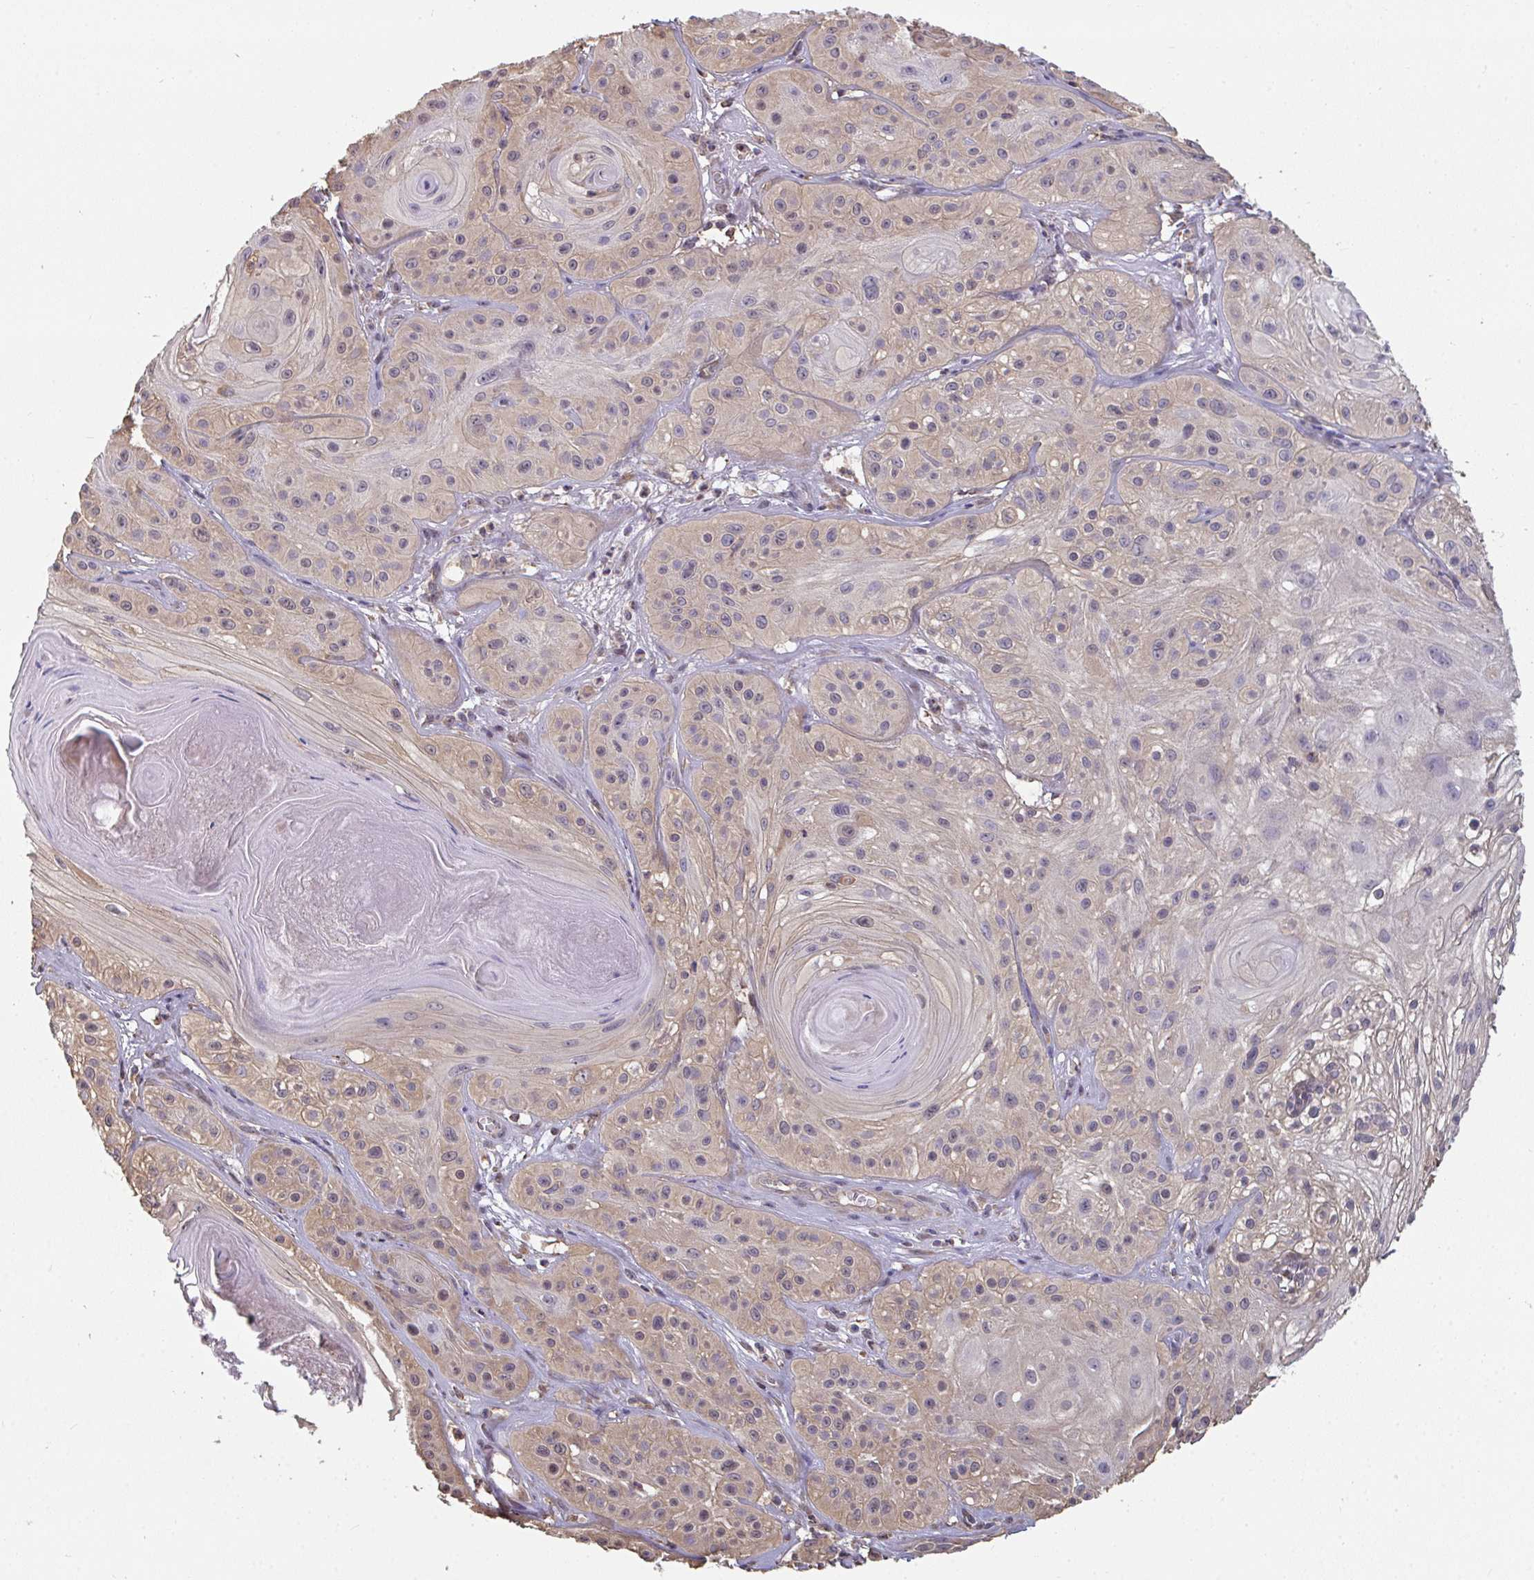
{"staining": {"intensity": "weak", "quantity": "25%-75%", "location": "cytoplasmic/membranous,nuclear"}, "tissue": "skin cancer", "cell_type": "Tumor cells", "image_type": "cancer", "snomed": [{"axis": "morphology", "description": "Squamous cell carcinoma, NOS"}, {"axis": "topography", "description": "Skin"}], "caption": "About 25%-75% of tumor cells in human squamous cell carcinoma (skin) show weak cytoplasmic/membranous and nuclear protein expression as visualized by brown immunohistochemical staining.", "gene": "TTC9C", "patient": {"sex": "male", "age": 85}}